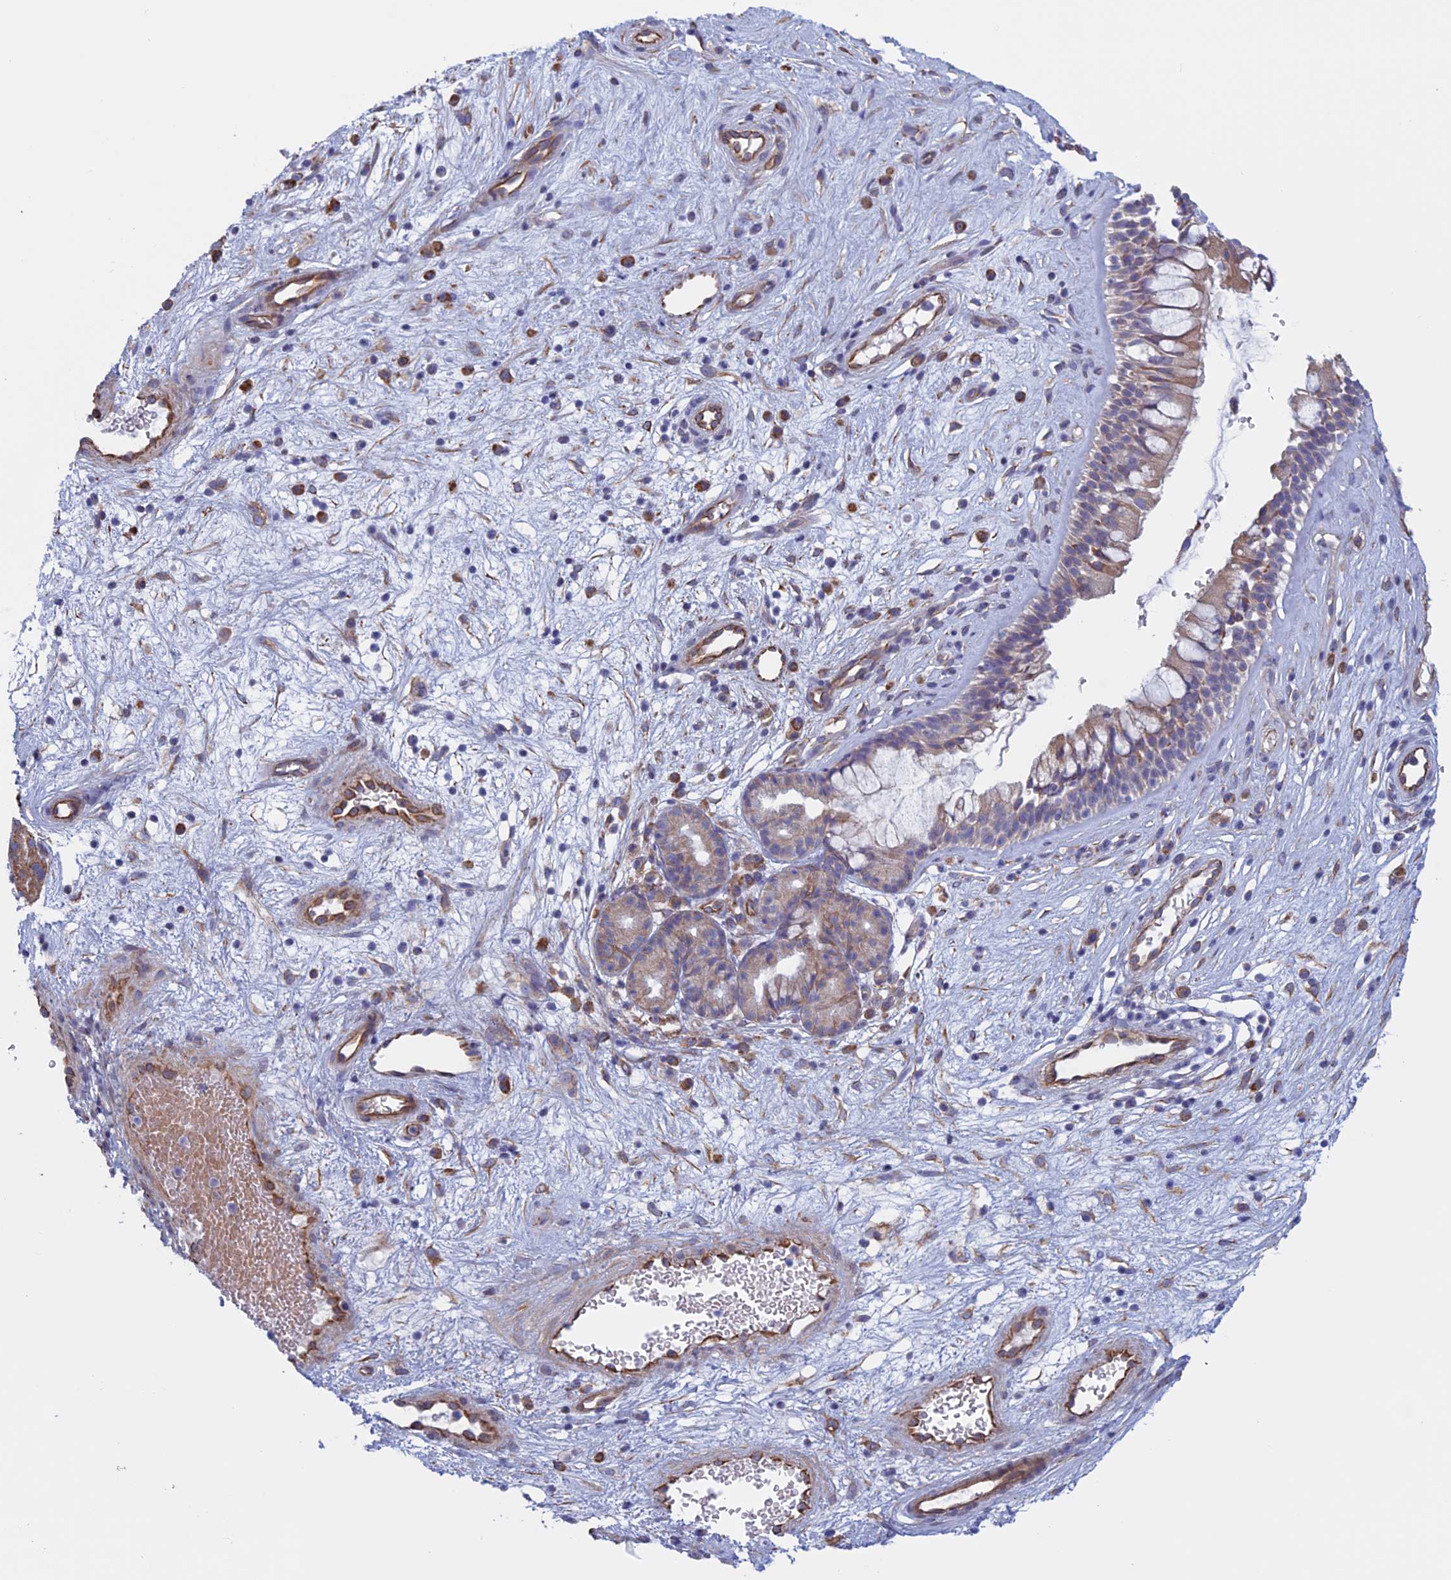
{"staining": {"intensity": "negative", "quantity": "none", "location": "none"}, "tissue": "nasopharynx", "cell_type": "Respiratory epithelial cells", "image_type": "normal", "snomed": [{"axis": "morphology", "description": "Normal tissue, NOS"}, {"axis": "topography", "description": "Nasopharynx"}], "caption": "This is an IHC image of unremarkable human nasopharynx. There is no staining in respiratory epithelial cells.", "gene": "BCL2L10", "patient": {"sex": "male", "age": 32}}